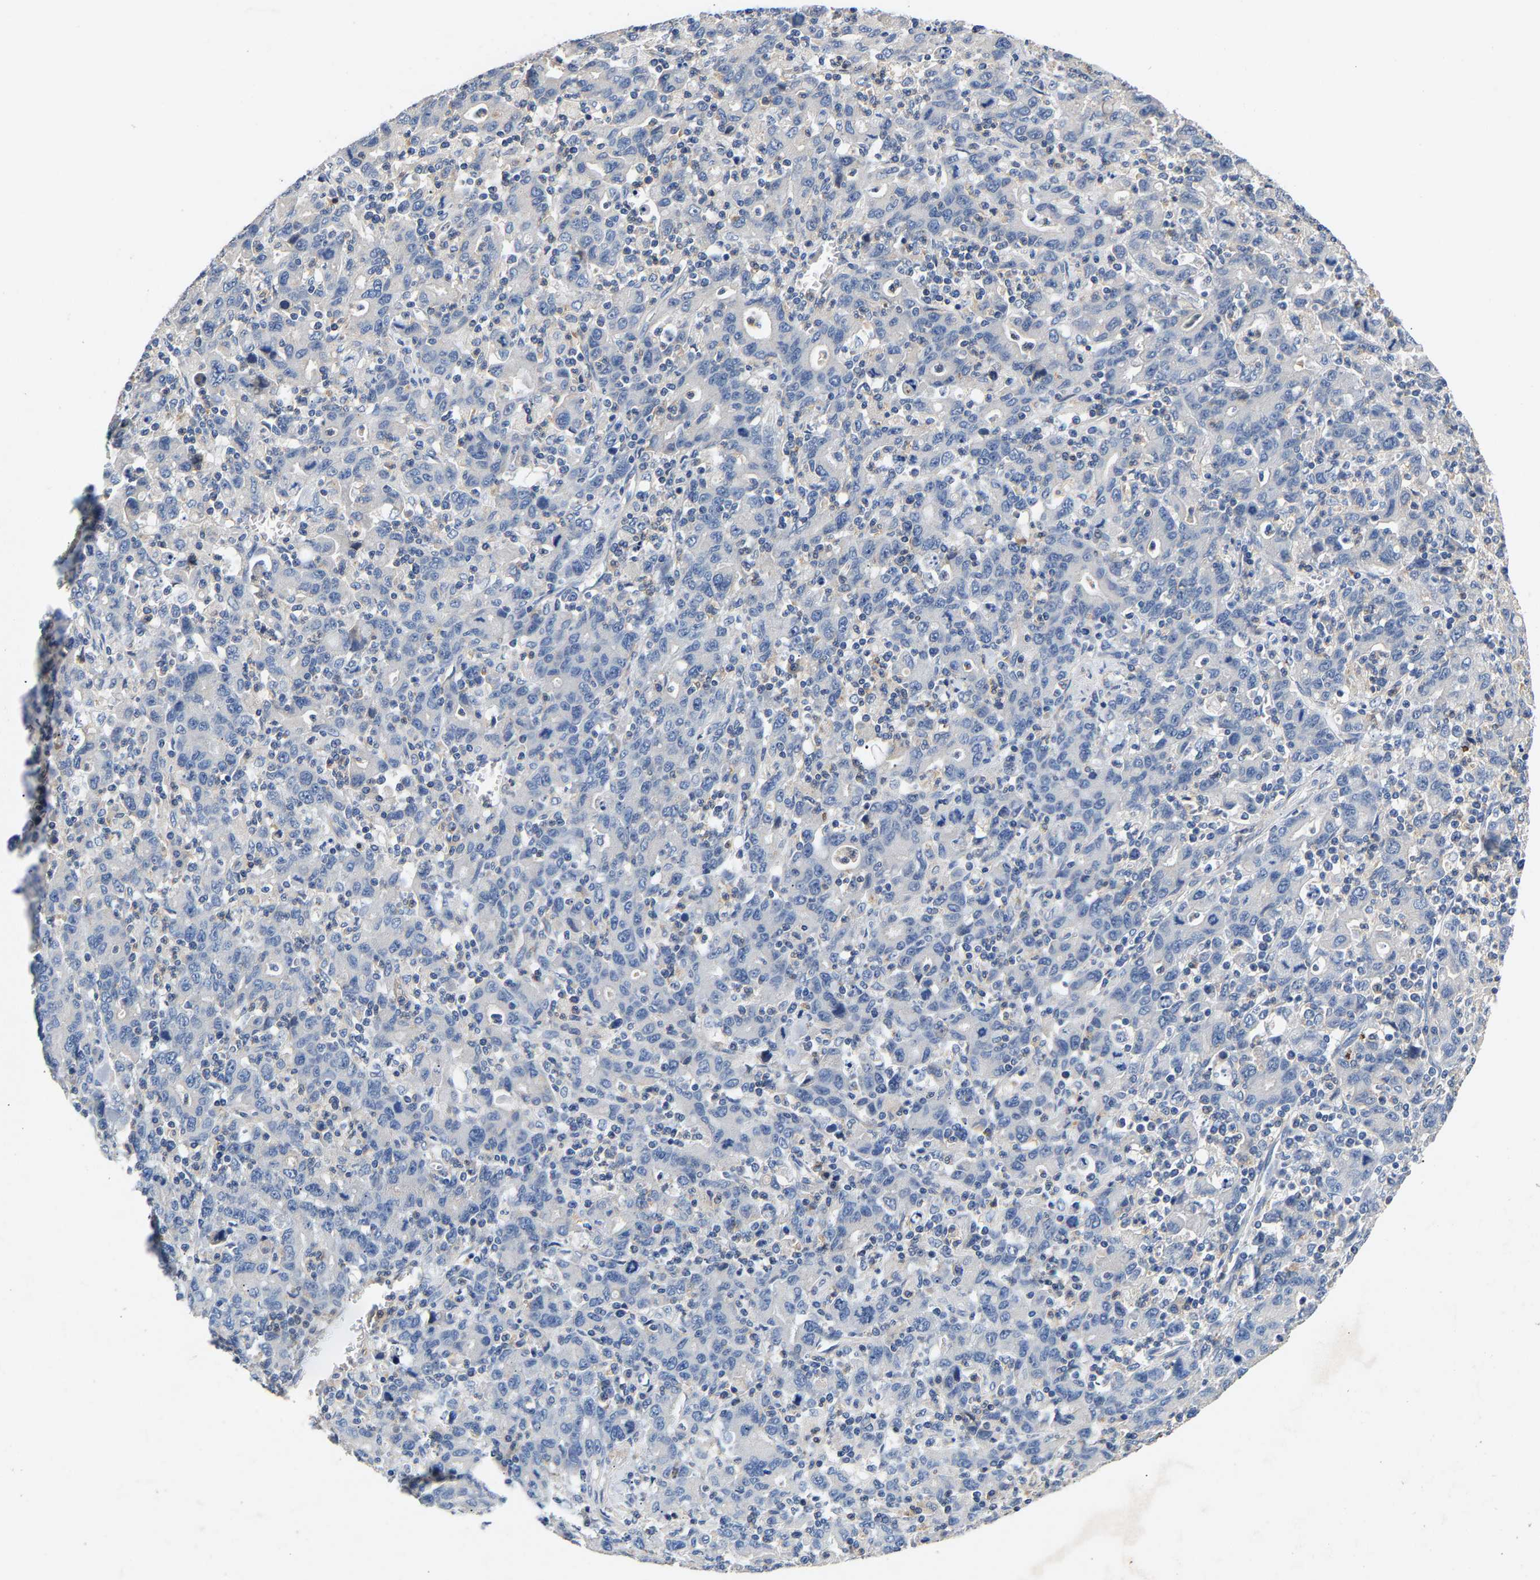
{"staining": {"intensity": "negative", "quantity": "none", "location": "none"}, "tissue": "stomach cancer", "cell_type": "Tumor cells", "image_type": "cancer", "snomed": [{"axis": "morphology", "description": "Adenocarcinoma, NOS"}, {"axis": "topography", "description": "Stomach, upper"}], "caption": "Tumor cells are negative for protein expression in human stomach cancer (adenocarcinoma). (Brightfield microscopy of DAB (3,3'-diaminobenzidine) immunohistochemistry at high magnification).", "gene": "CCDC171", "patient": {"sex": "male", "age": 69}}